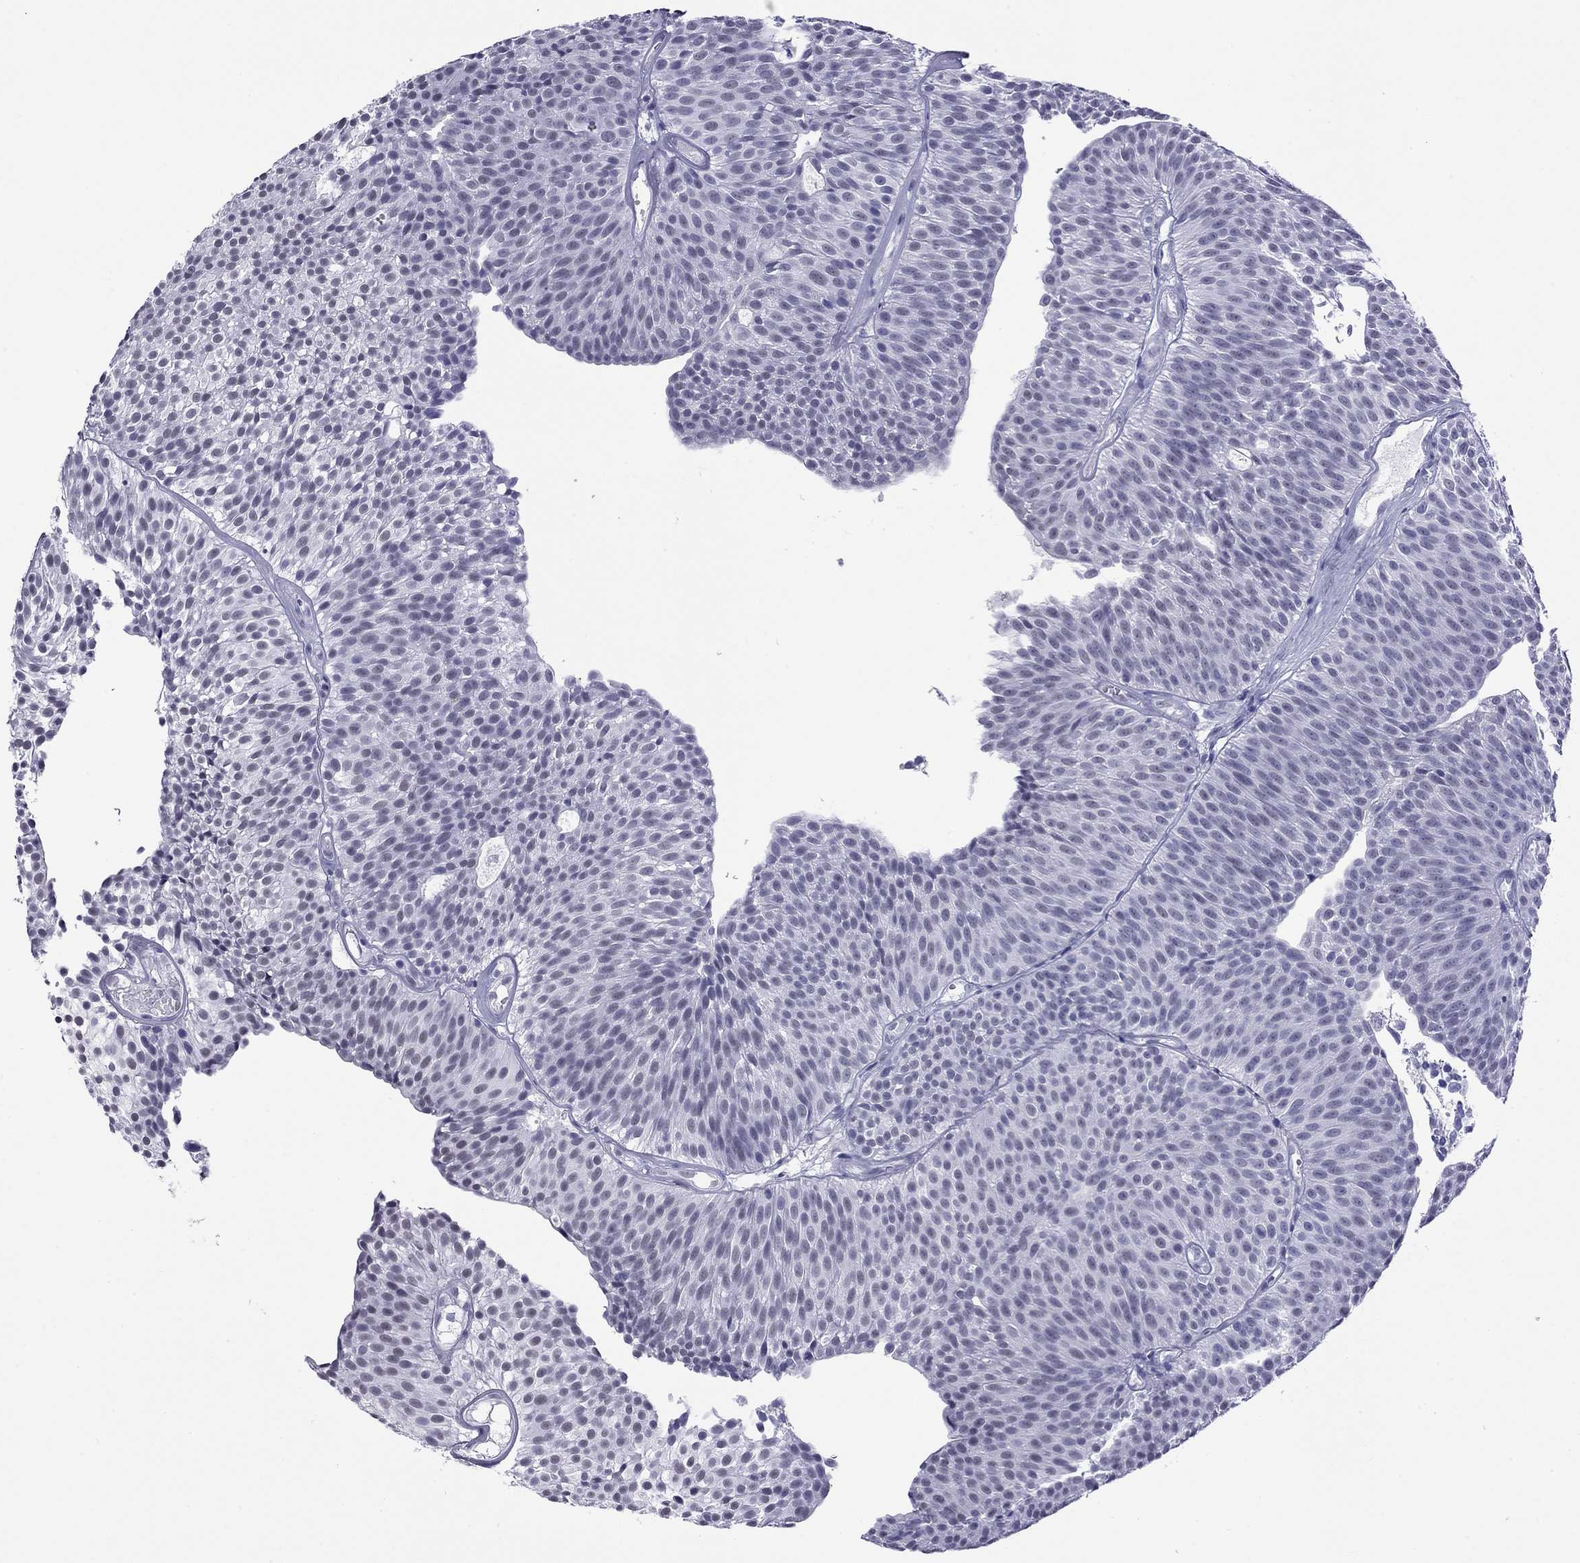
{"staining": {"intensity": "negative", "quantity": "none", "location": "none"}, "tissue": "urothelial cancer", "cell_type": "Tumor cells", "image_type": "cancer", "snomed": [{"axis": "morphology", "description": "Urothelial carcinoma, Low grade"}, {"axis": "topography", "description": "Urinary bladder"}], "caption": "Immunohistochemistry (IHC) photomicrograph of neoplastic tissue: human urothelial cancer stained with DAB demonstrates no significant protein expression in tumor cells.", "gene": "SLC30A8", "patient": {"sex": "male", "age": 63}}